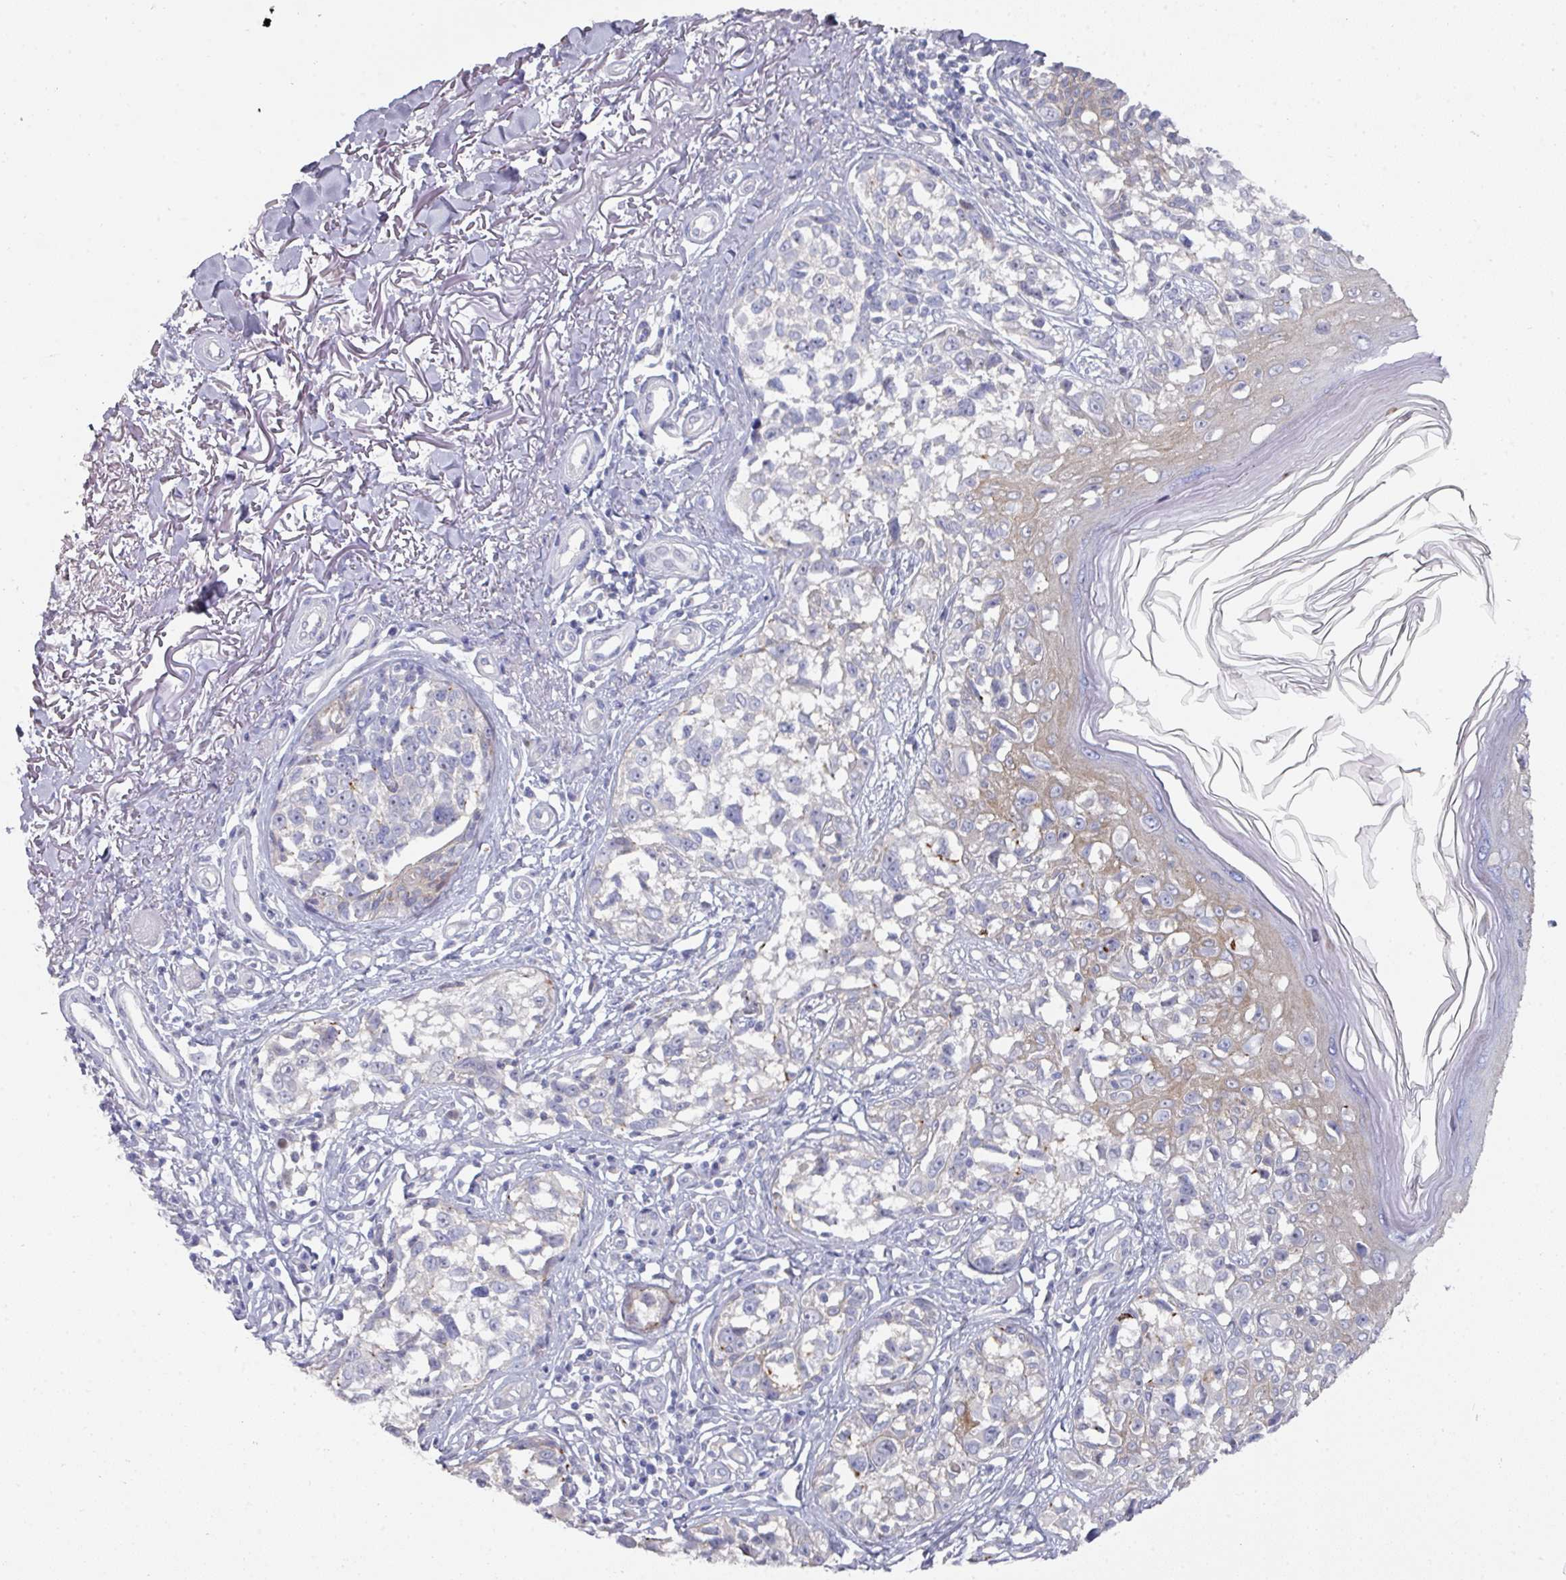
{"staining": {"intensity": "negative", "quantity": "none", "location": "none"}, "tissue": "melanoma", "cell_type": "Tumor cells", "image_type": "cancer", "snomed": [{"axis": "morphology", "description": "Malignant melanoma, NOS"}, {"axis": "topography", "description": "Skin"}], "caption": "Melanoma stained for a protein using immunohistochemistry (IHC) displays no staining tumor cells.", "gene": "NT5C1A", "patient": {"sex": "male", "age": 73}}